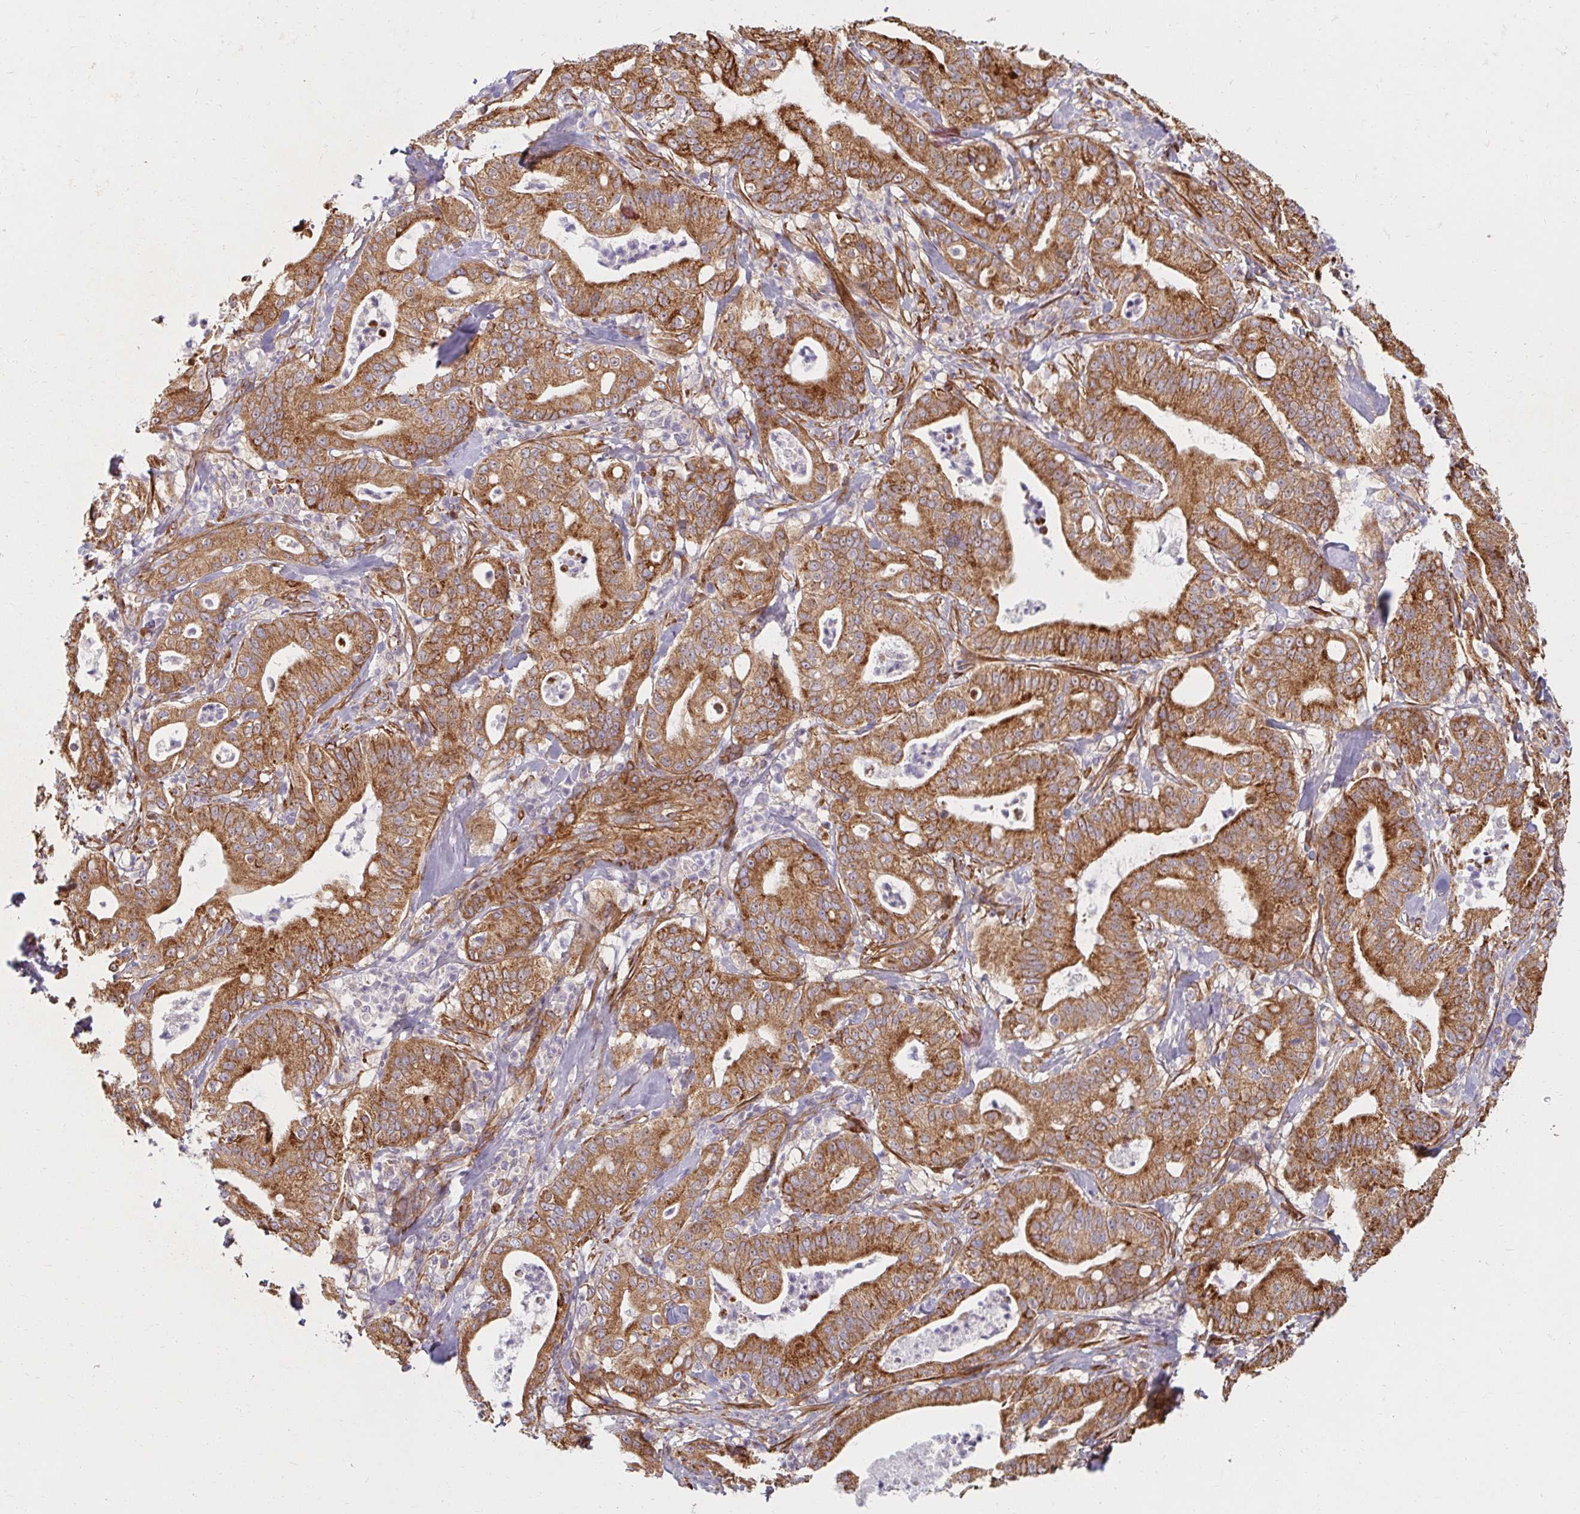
{"staining": {"intensity": "moderate", "quantity": ">75%", "location": "cytoplasmic/membranous"}, "tissue": "pancreatic cancer", "cell_type": "Tumor cells", "image_type": "cancer", "snomed": [{"axis": "morphology", "description": "Adenocarcinoma, NOS"}, {"axis": "topography", "description": "Pancreas"}], "caption": "The immunohistochemical stain highlights moderate cytoplasmic/membranous positivity in tumor cells of adenocarcinoma (pancreatic) tissue.", "gene": "BTF3", "patient": {"sex": "male", "age": 71}}